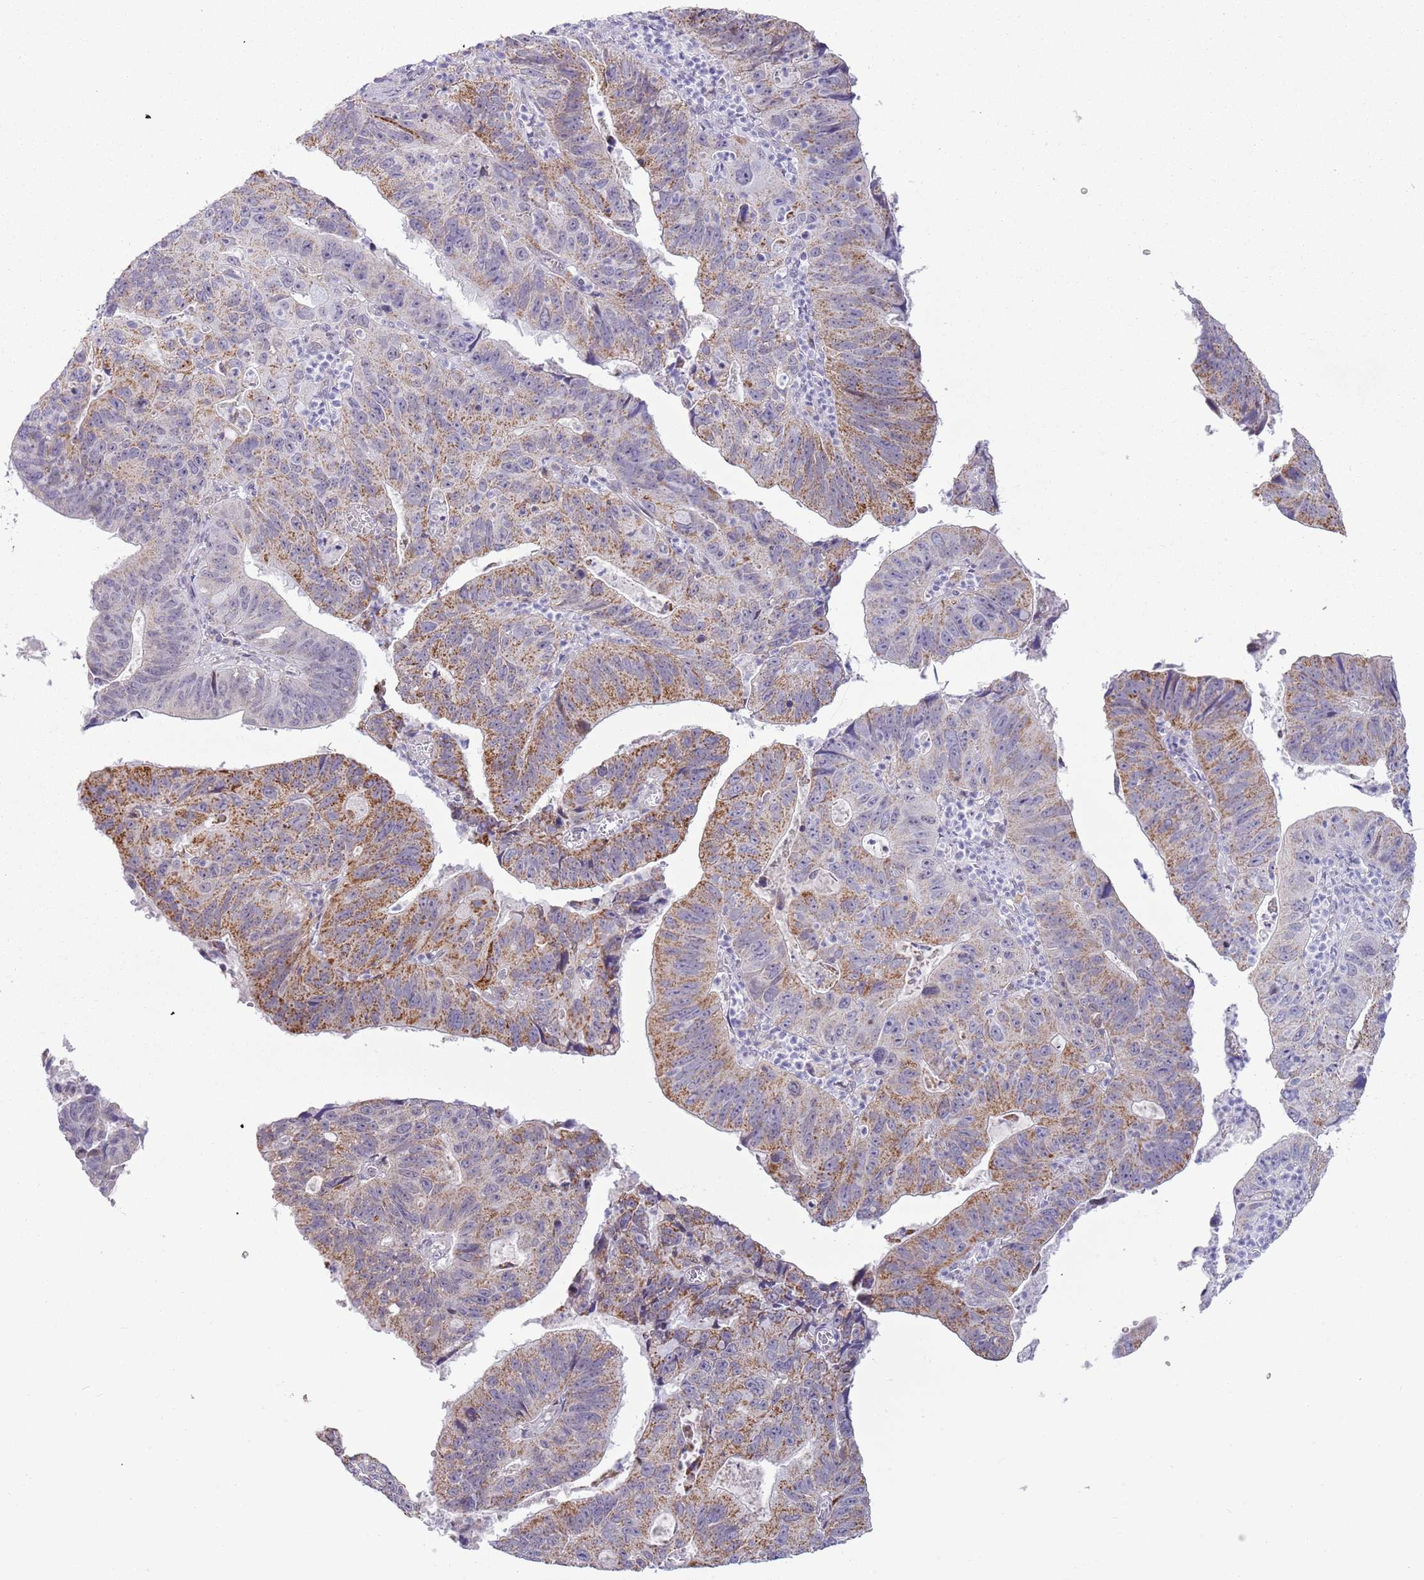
{"staining": {"intensity": "moderate", "quantity": "25%-75%", "location": "cytoplasmic/membranous"}, "tissue": "stomach cancer", "cell_type": "Tumor cells", "image_type": "cancer", "snomed": [{"axis": "morphology", "description": "Adenocarcinoma, NOS"}, {"axis": "topography", "description": "Stomach"}], "caption": "A high-resolution photomicrograph shows IHC staining of stomach cancer (adenocarcinoma), which demonstrates moderate cytoplasmic/membranous positivity in about 25%-75% of tumor cells.", "gene": "MLLT11", "patient": {"sex": "male", "age": 59}}